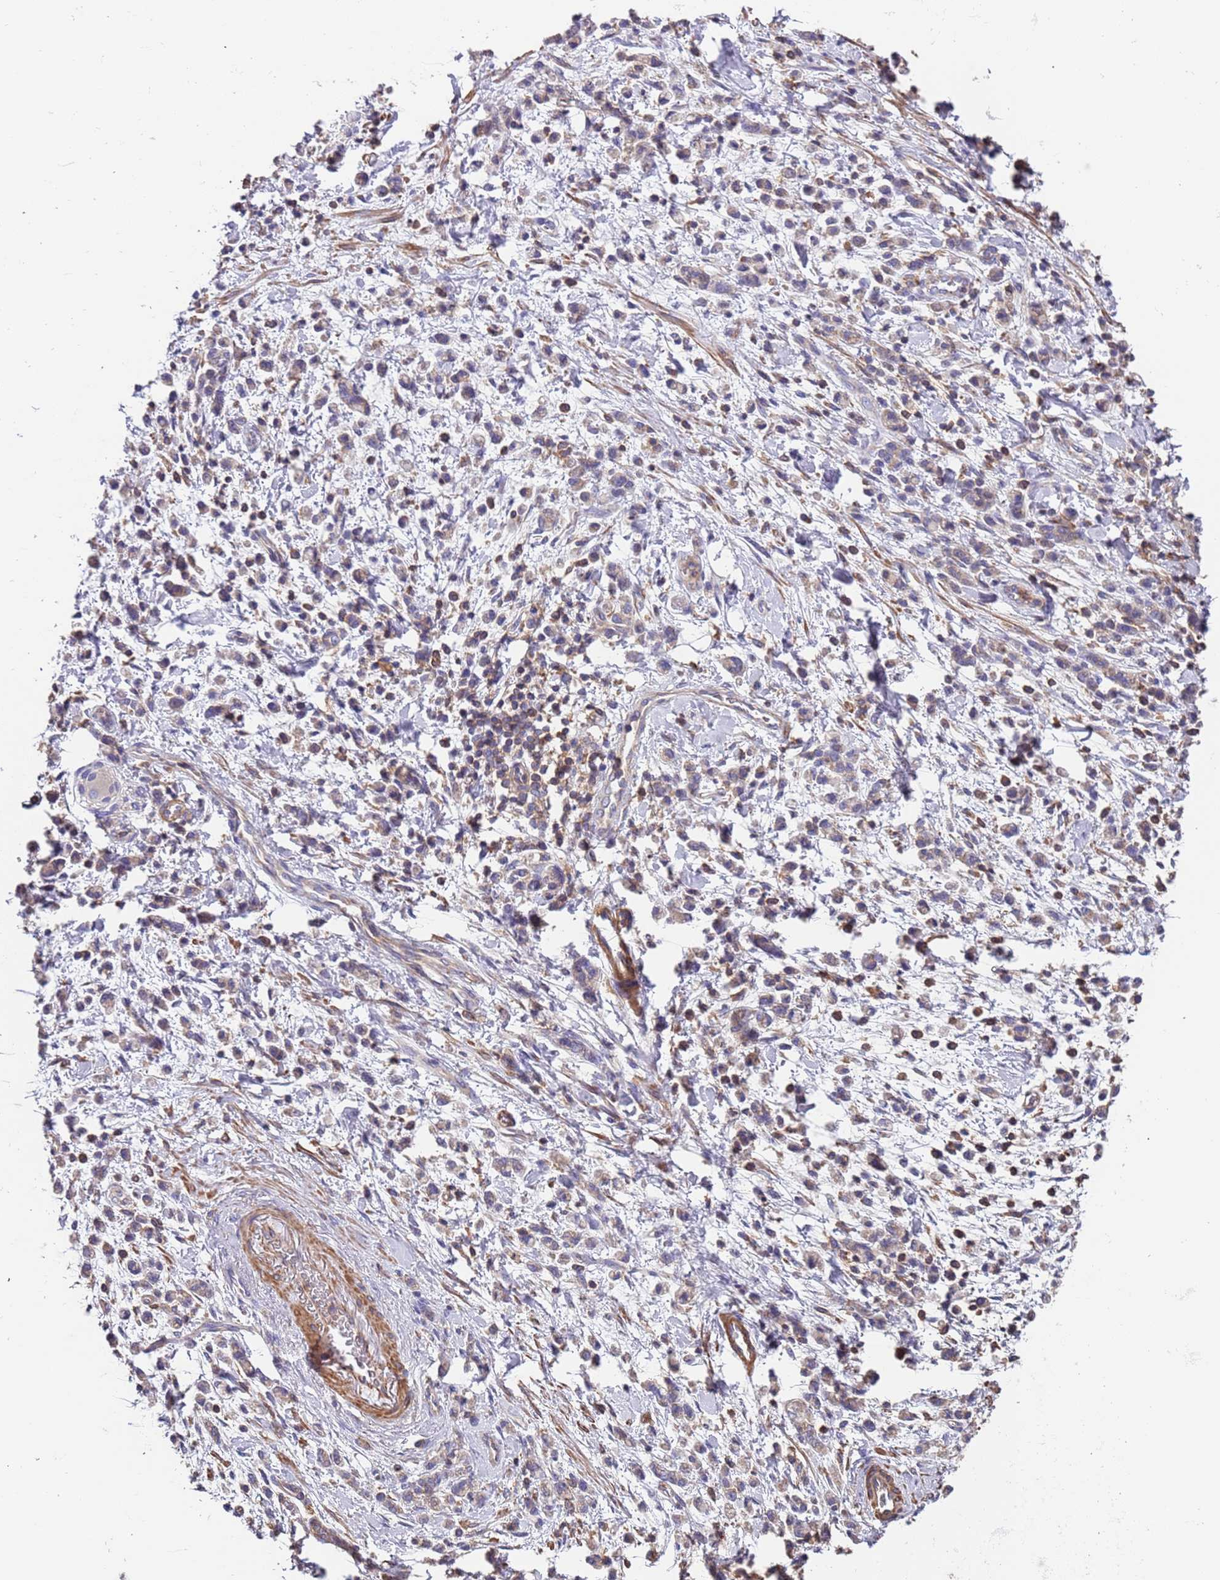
{"staining": {"intensity": "negative", "quantity": "none", "location": "none"}, "tissue": "stomach cancer", "cell_type": "Tumor cells", "image_type": "cancer", "snomed": [{"axis": "morphology", "description": "Adenocarcinoma, NOS"}, {"axis": "topography", "description": "Stomach"}], "caption": "Tumor cells are negative for protein expression in human adenocarcinoma (stomach).", "gene": "SYT4", "patient": {"sex": "male", "age": 76}}